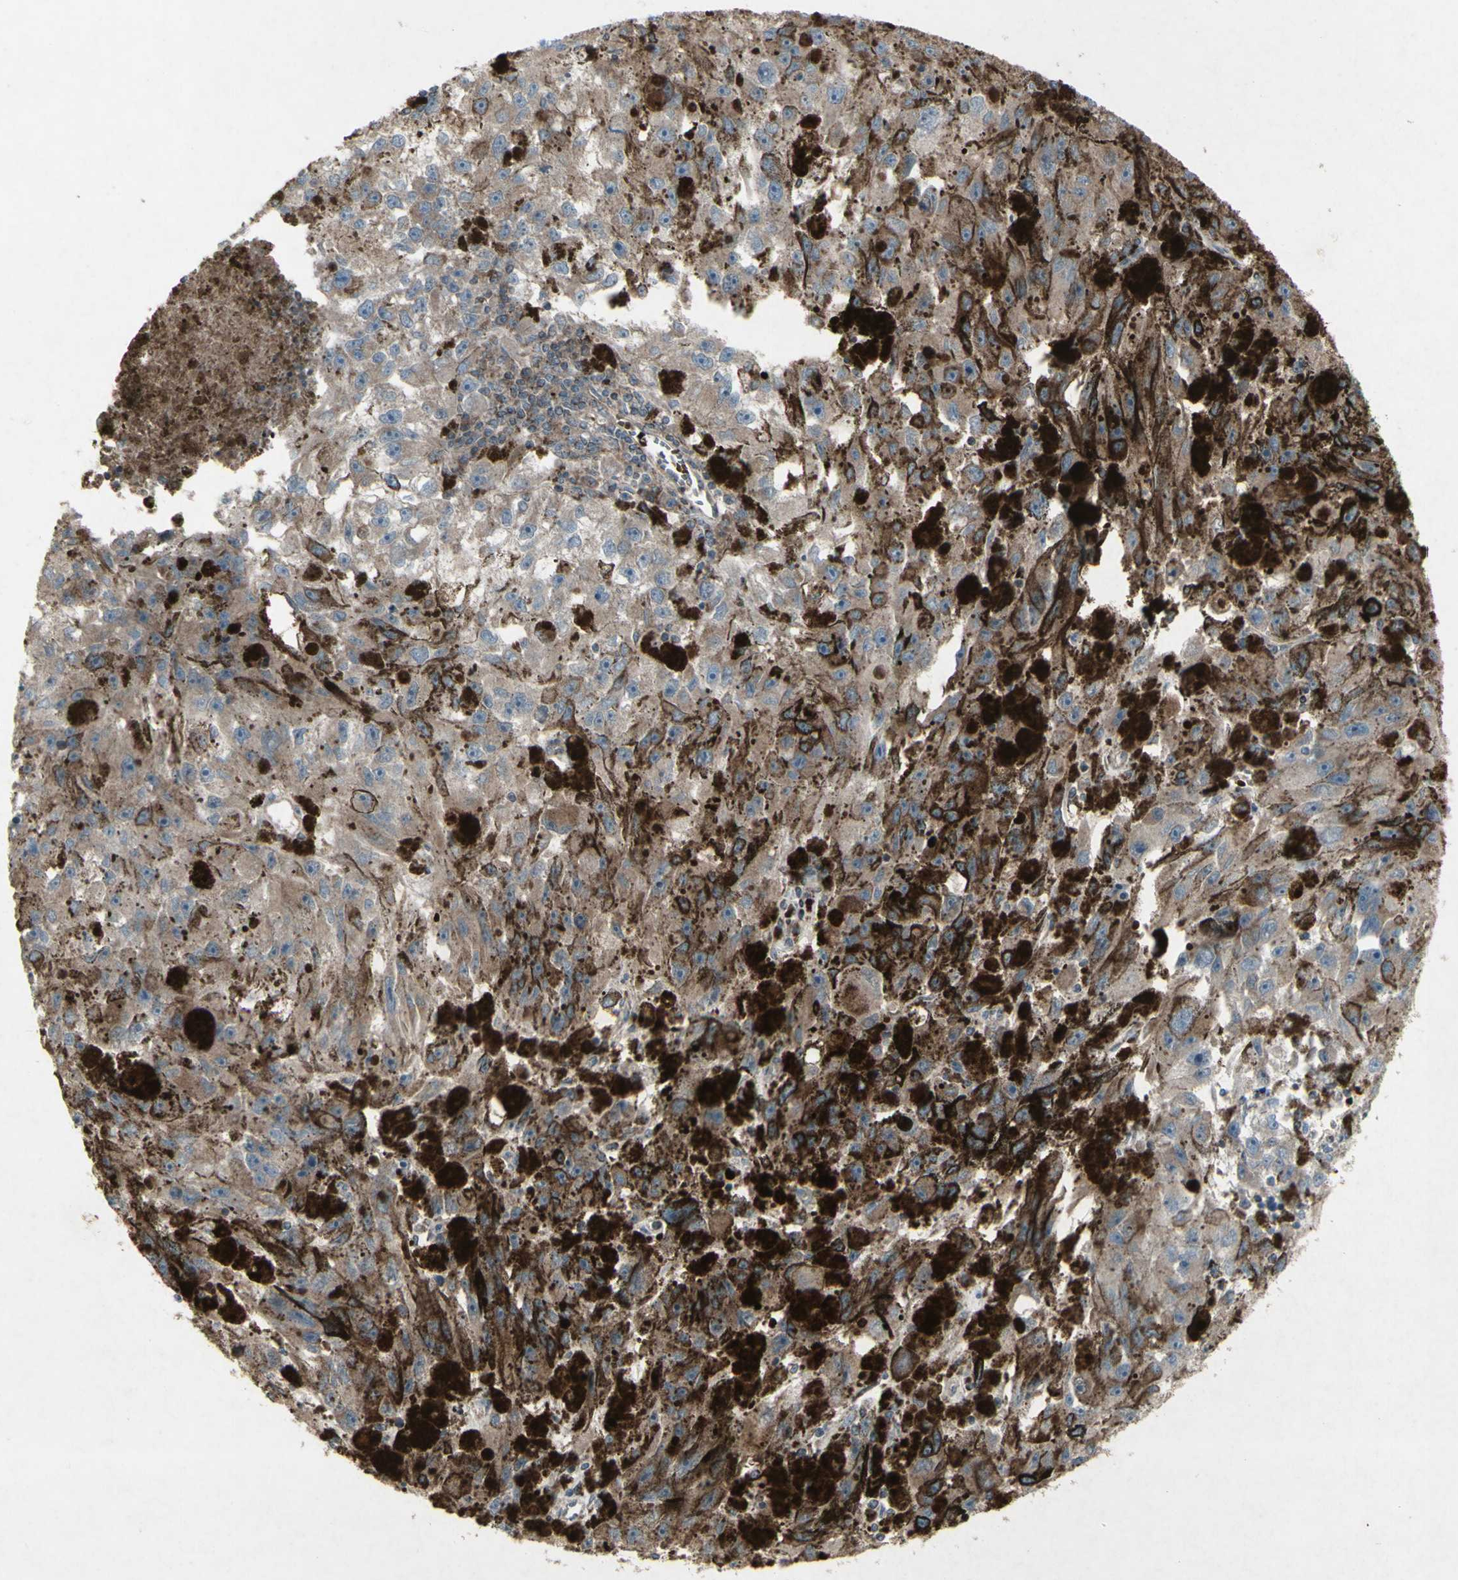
{"staining": {"intensity": "weak", "quantity": ">75%", "location": "cytoplasmic/membranous"}, "tissue": "melanoma", "cell_type": "Tumor cells", "image_type": "cancer", "snomed": [{"axis": "morphology", "description": "Malignant melanoma, NOS"}, {"axis": "topography", "description": "Skin"}], "caption": "Immunohistochemistry (DAB) staining of human melanoma displays weak cytoplasmic/membranous protein positivity in about >75% of tumor cells.", "gene": "SHC1", "patient": {"sex": "female", "age": 104}}